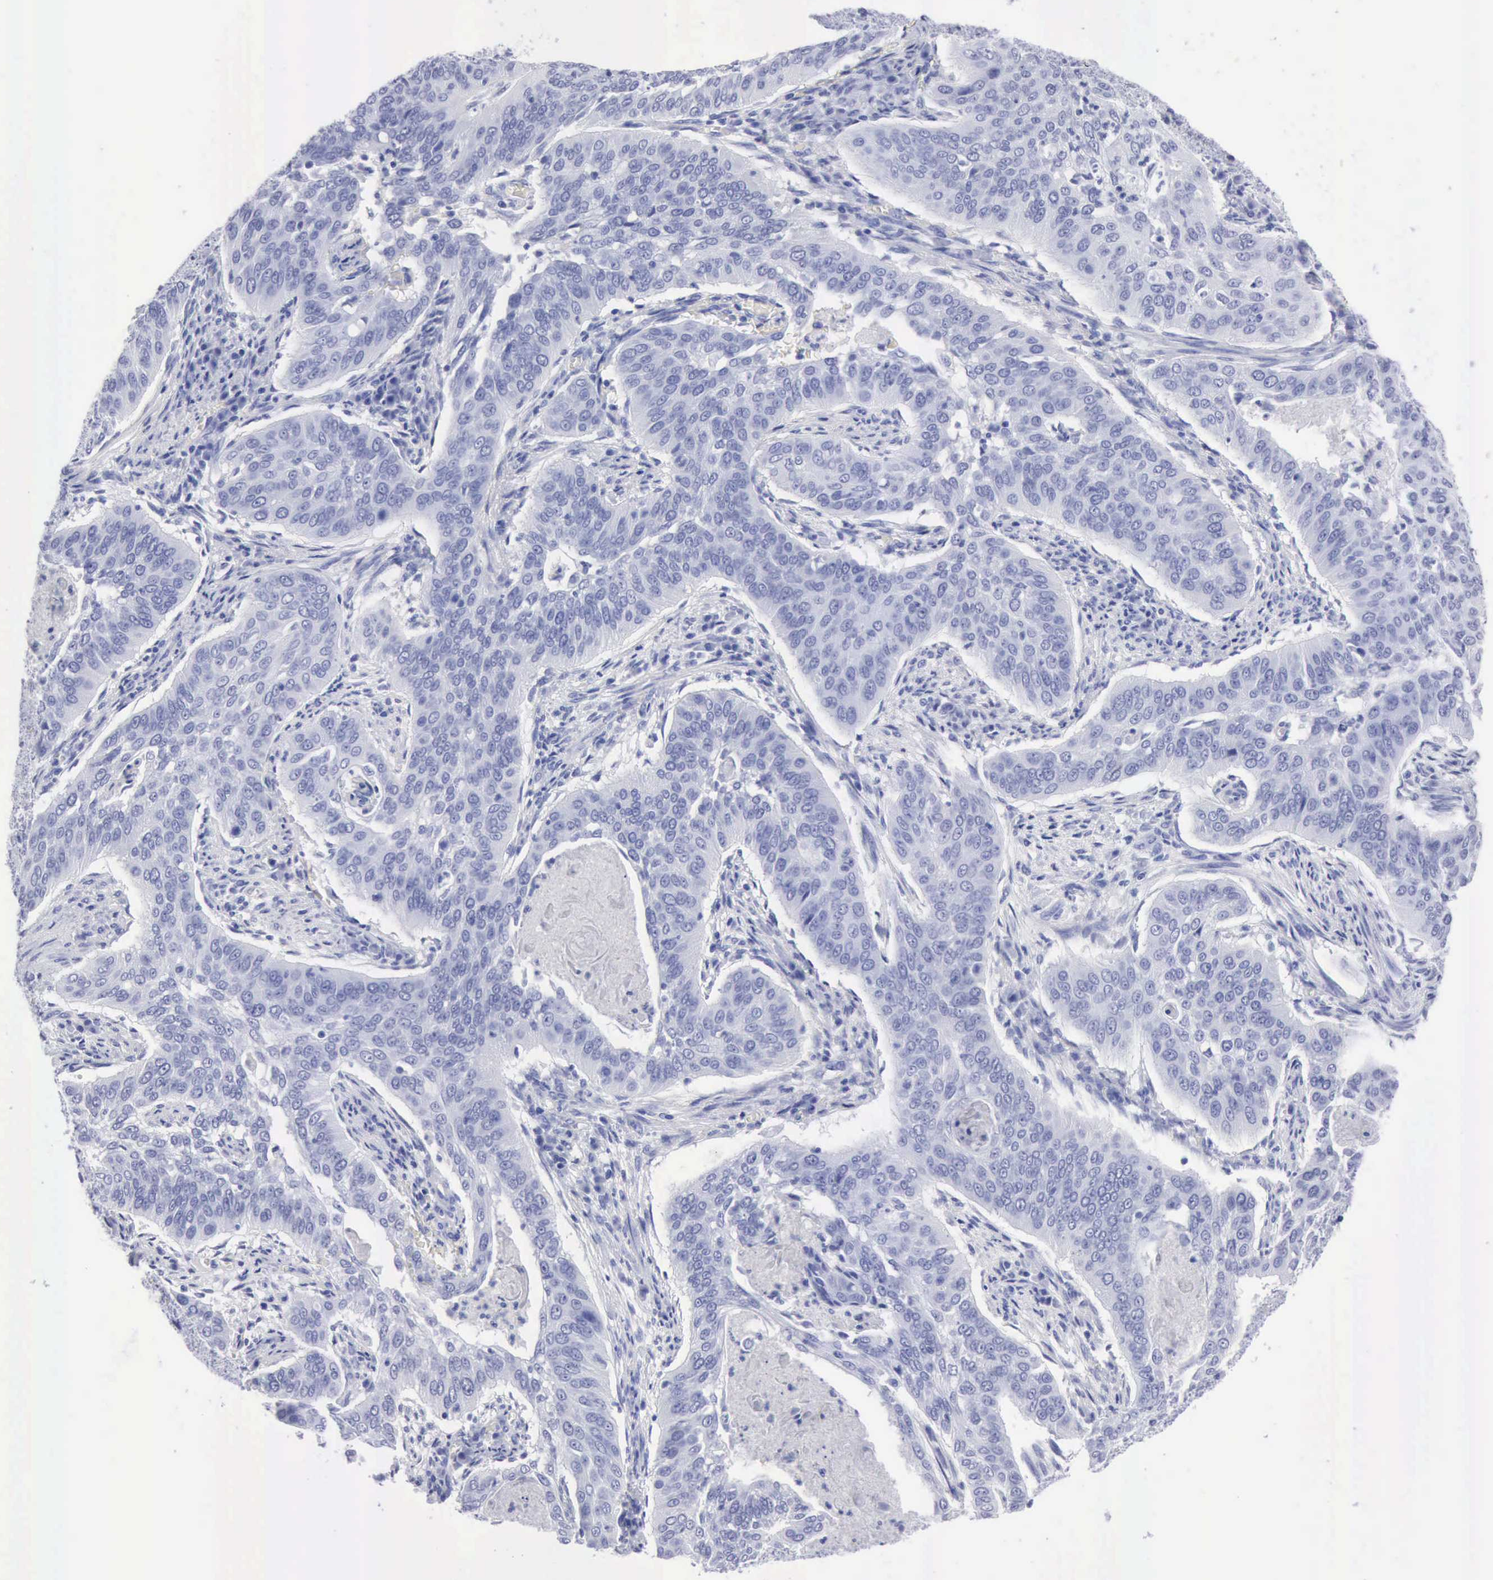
{"staining": {"intensity": "negative", "quantity": "none", "location": "none"}, "tissue": "cervical cancer", "cell_type": "Tumor cells", "image_type": "cancer", "snomed": [{"axis": "morphology", "description": "Squamous cell carcinoma, NOS"}, {"axis": "topography", "description": "Cervix"}], "caption": "A high-resolution micrograph shows immunohistochemistry staining of squamous cell carcinoma (cervical), which reveals no significant positivity in tumor cells.", "gene": "CYP19A1", "patient": {"sex": "female", "age": 39}}